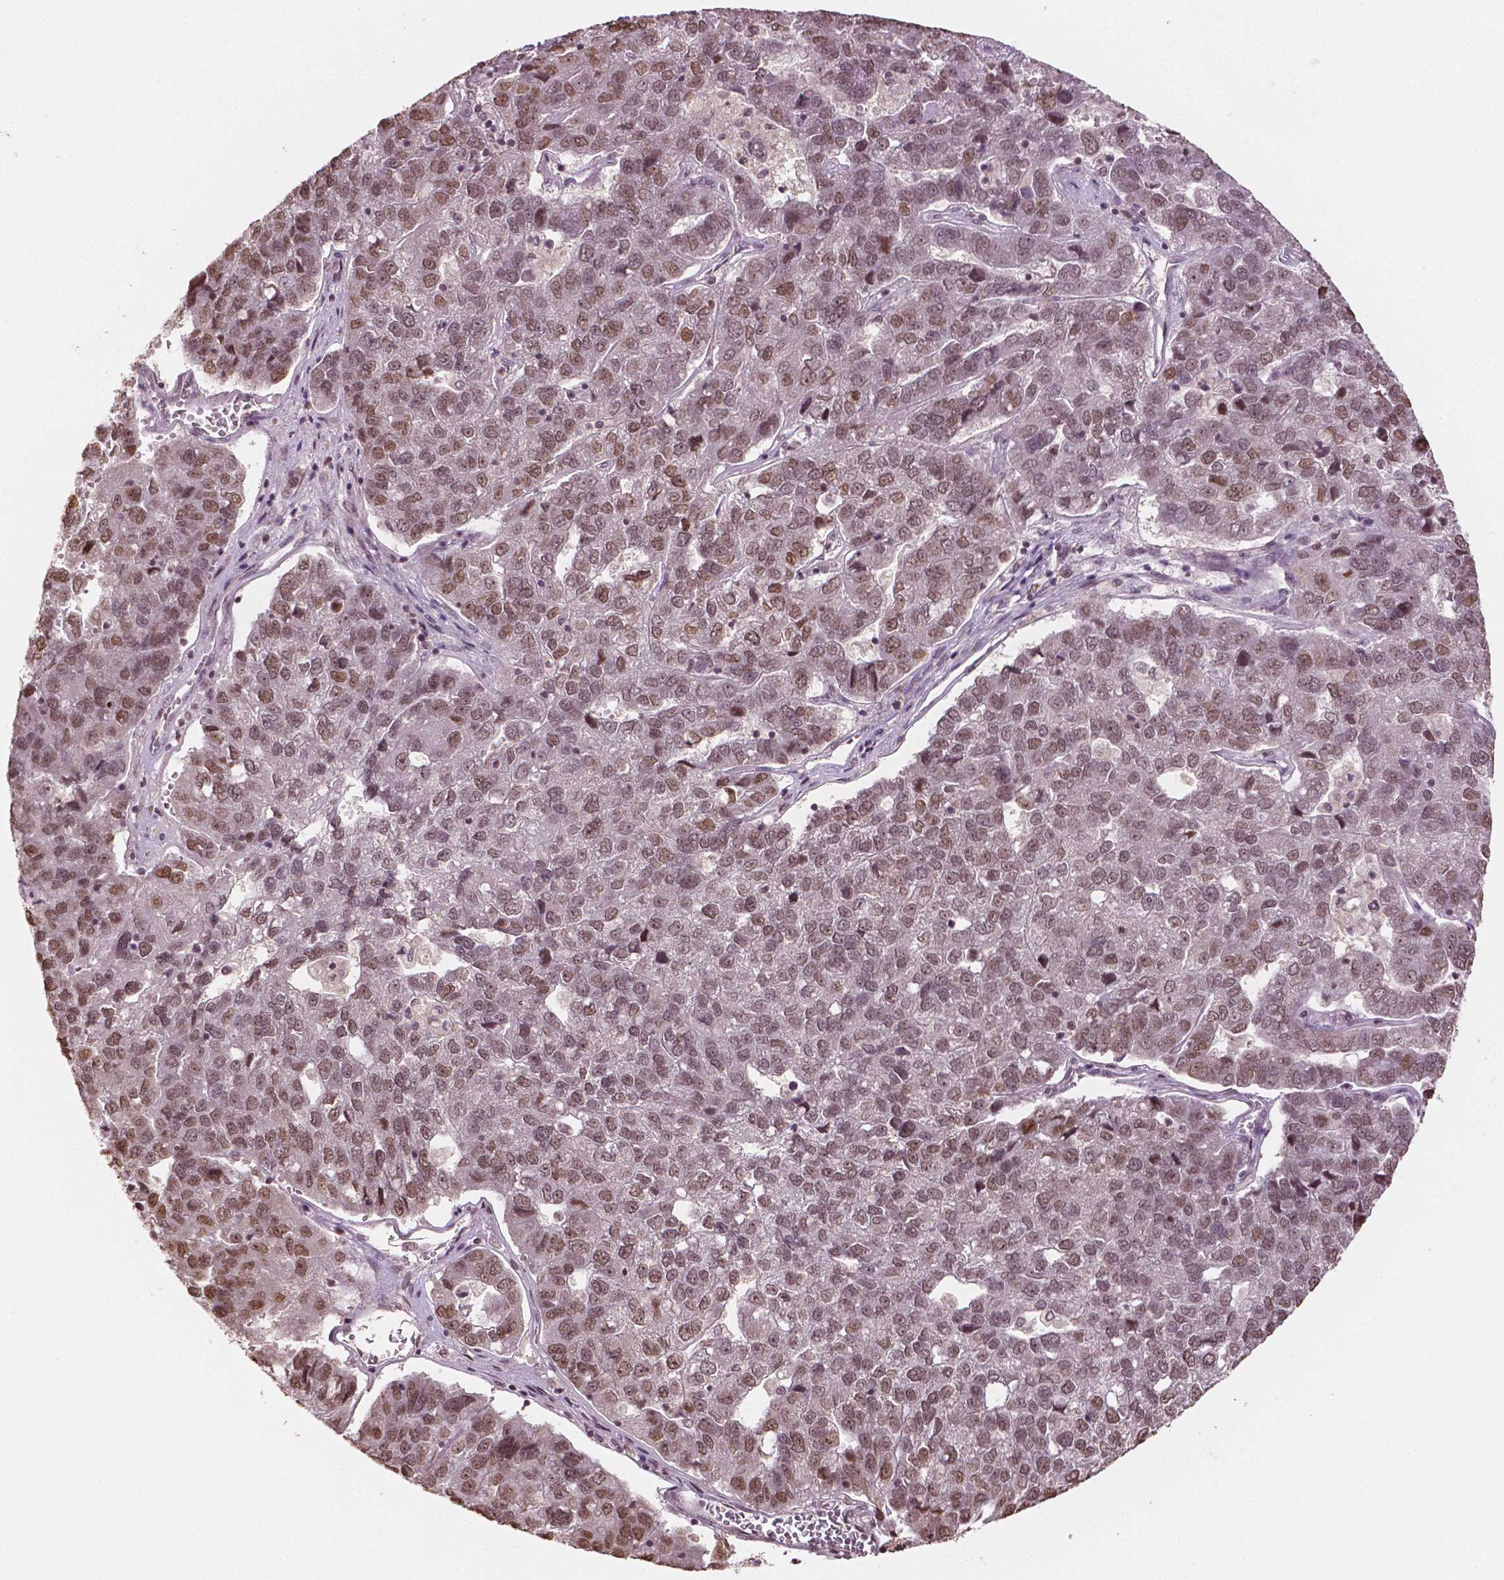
{"staining": {"intensity": "moderate", "quantity": ">75%", "location": "nuclear"}, "tissue": "pancreatic cancer", "cell_type": "Tumor cells", "image_type": "cancer", "snomed": [{"axis": "morphology", "description": "Adenocarcinoma, NOS"}, {"axis": "topography", "description": "Pancreas"}], "caption": "This photomicrograph shows IHC staining of pancreatic cancer, with medium moderate nuclear positivity in approximately >75% of tumor cells.", "gene": "DEK", "patient": {"sex": "female", "age": 61}}